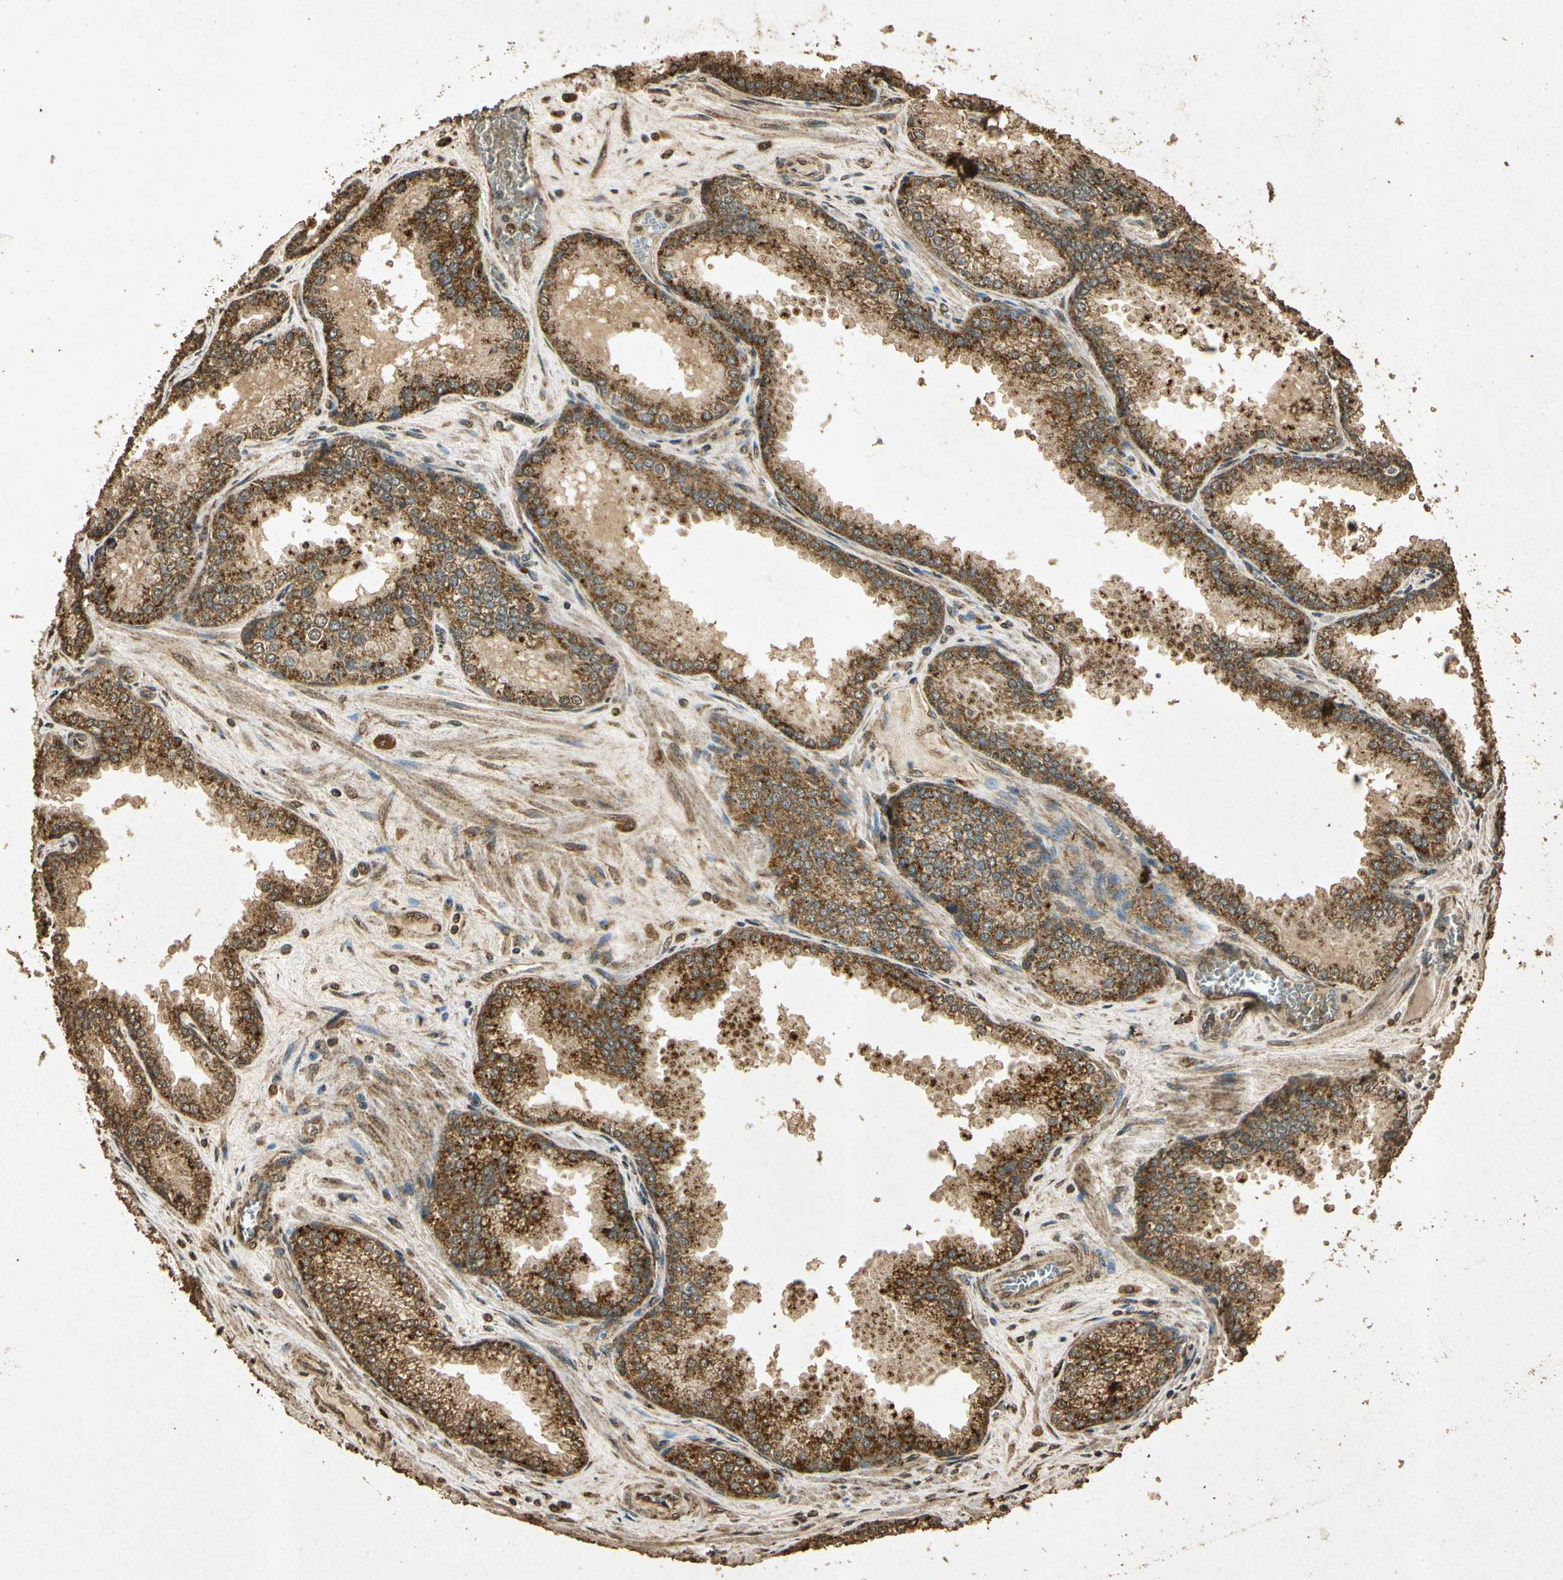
{"staining": {"intensity": "strong", "quantity": ">75%", "location": "cytoplasmic/membranous"}, "tissue": "prostate cancer", "cell_type": "Tumor cells", "image_type": "cancer", "snomed": [{"axis": "morphology", "description": "Adenocarcinoma, Low grade"}, {"axis": "topography", "description": "Prostate"}], "caption": "Protein expression analysis of prostate cancer shows strong cytoplasmic/membranous positivity in about >75% of tumor cells.", "gene": "PRDX3", "patient": {"sex": "male", "age": 60}}